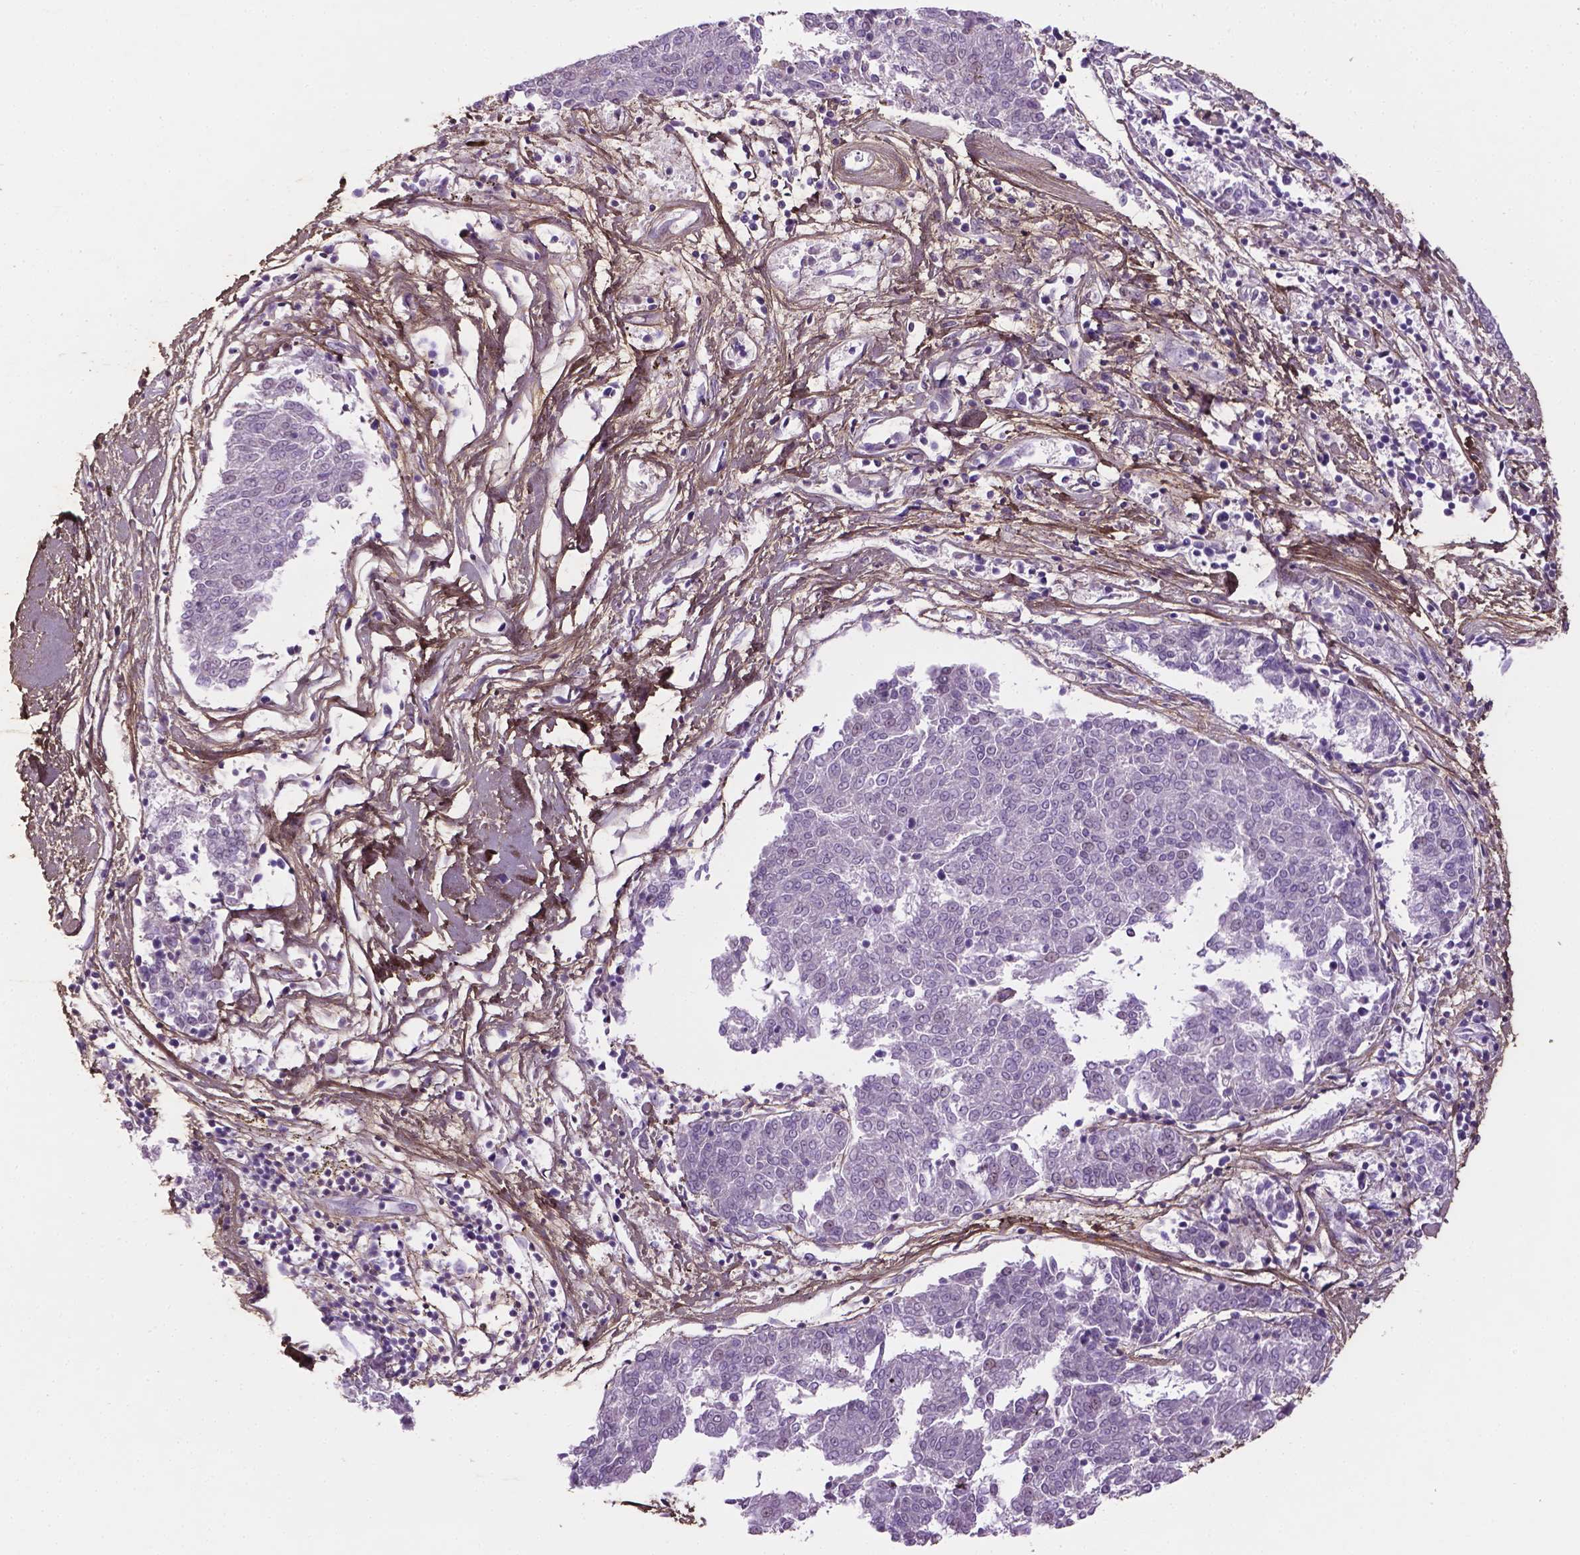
{"staining": {"intensity": "negative", "quantity": "none", "location": "none"}, "tissue": "melanoma", "cell_type": "Tumor cells", "image_type": "cancer", "snomed": [{"axis": "morphology", "description": "Malignant melanoma, NOS"}, {"axis": "topography", "description": "Skin"}], "caption": "The micrograph exhibits no staining of tumor cells in melanoma. (DAB immunohistochemistry (IHC), high magnification).", "gene": "DLG2", "patient": {"sex": "female", "age": 72}}